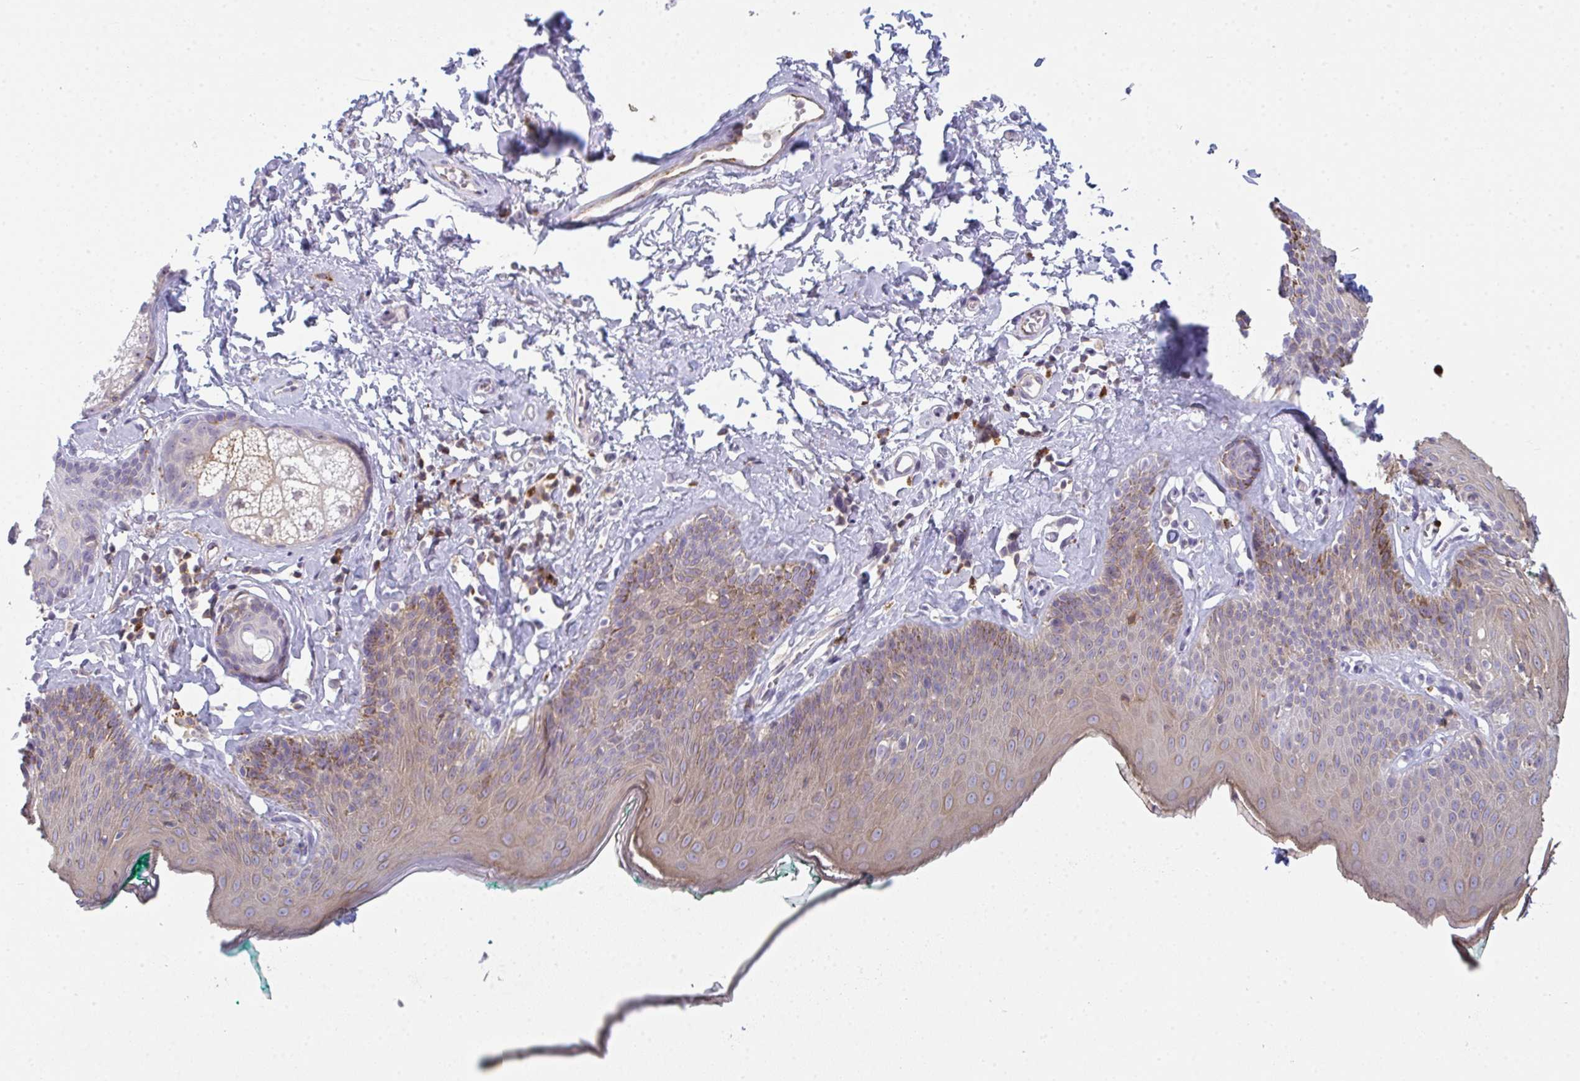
{"staining": {"intensity": "weak", "quantity": "<25%", "location": "cytoplasmic/membranous"}, "tissue": "skin", "cell_type": "Epidermal cells", "image_type": "normal", "snomed": [{"axis": "morphology", "description": "Normal tissue, NOS"}, {"axis": "topography", "description": "Vulva"}, {"axis": "topography", "description": "Peripheral nerve tissue"}], "caption": "Immunohistochemistry (IHC) of benign human skin exhibits no staining in epidermal cells.", "gene": "CD80", "patient": {"sex": "female", "age": 66}}